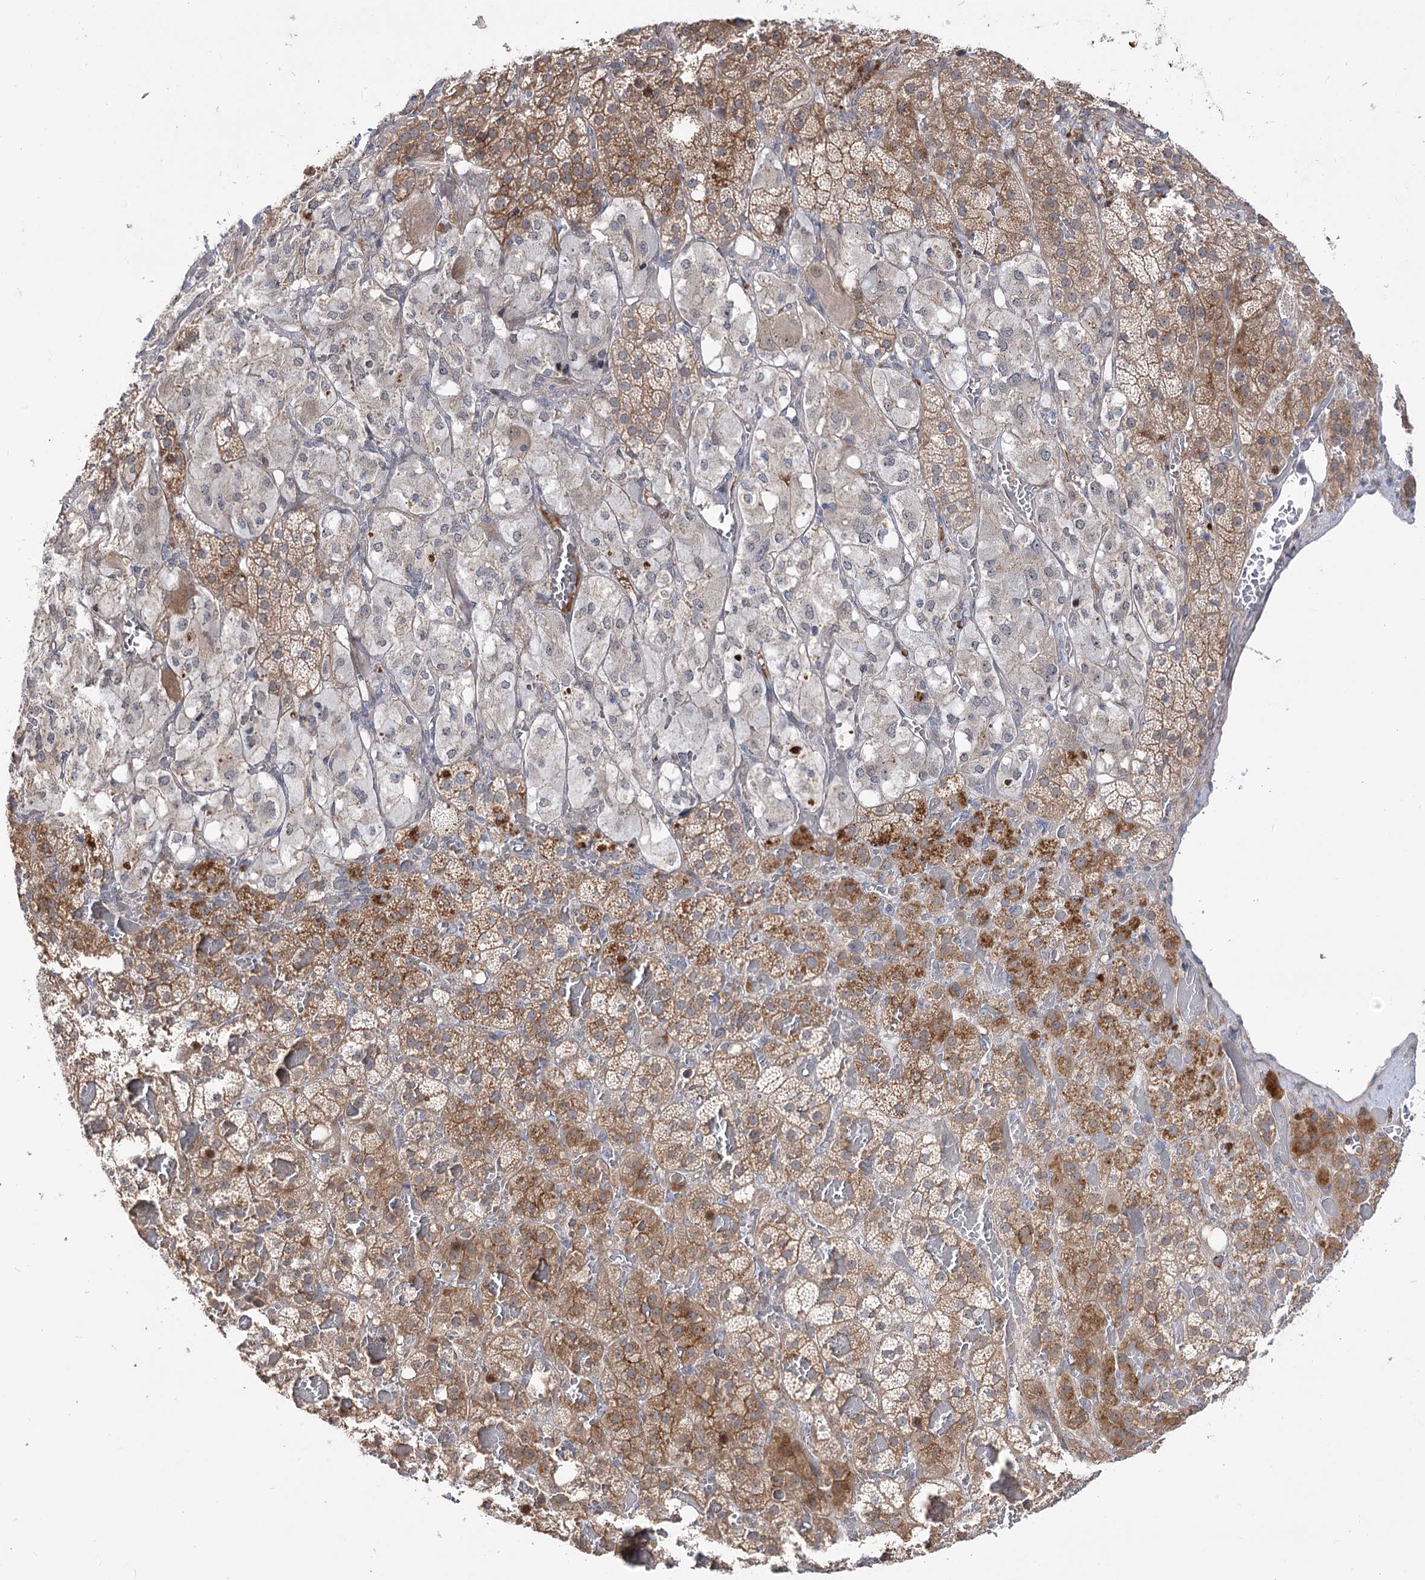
{"staining": {"intensity": "moderate", "quantity": ">75%", "location": "cytoplasmic/membranous,nuclear"}, "tissue": "adrenal gland", "cell_type": "Glandular cells", "image_type": "normal", "snomed": [{"axis": "morphology", "description": "Normal tissue, NOS"}, {"axis": "topography", "description": "Adrenal gland"}], "caption": "Glandular cells show medium levels of moderate cytoplasmic/membranous,nuclear positivity in approximately >75% of cells in normal adrenal gland.", "gene": "ARHGAP32", "patient": {"sex": "female", "age": 59}}